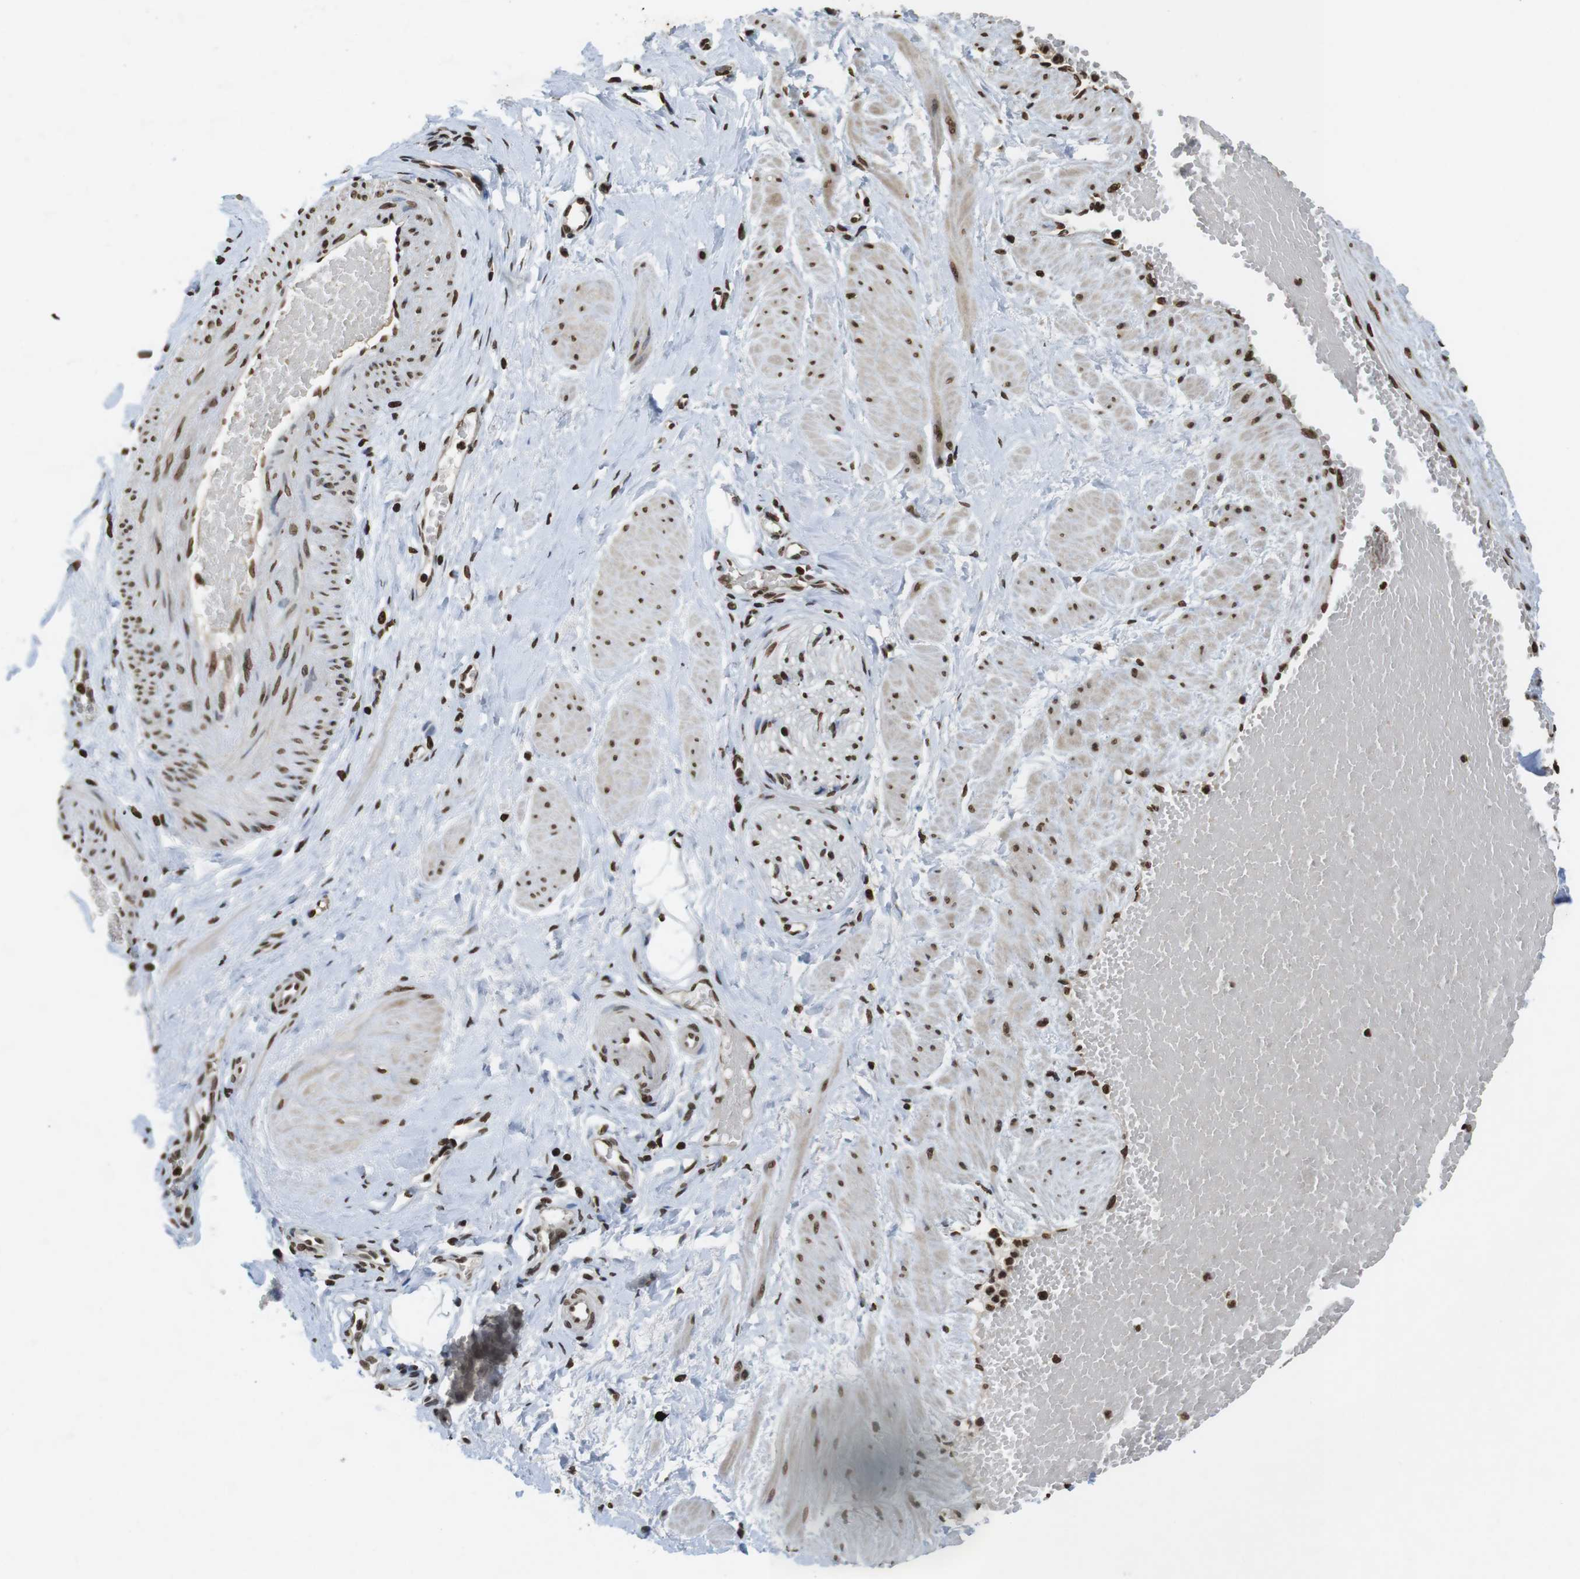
{"staining": {"intensity": "strong", "quantity": ">75%", "location": "nuclear"}, "tissue": "adipose tissue", "cell_type": "Adipocytes", "image_type": "normal", "snomed": [{"axis": "morphology", "description": "Normal tissue, NOS"}, {"axis": "topography", "description": "Soft tissue"}, {"axis": "topography", "description": "Vascular tissue"}], "caption": "Adipocytes show high levels of strong nuclear staining in about >75% of cells in normal adipose tissue.", "gene": "FOXA3", "patient": {"sex": "female", "age": 35}}